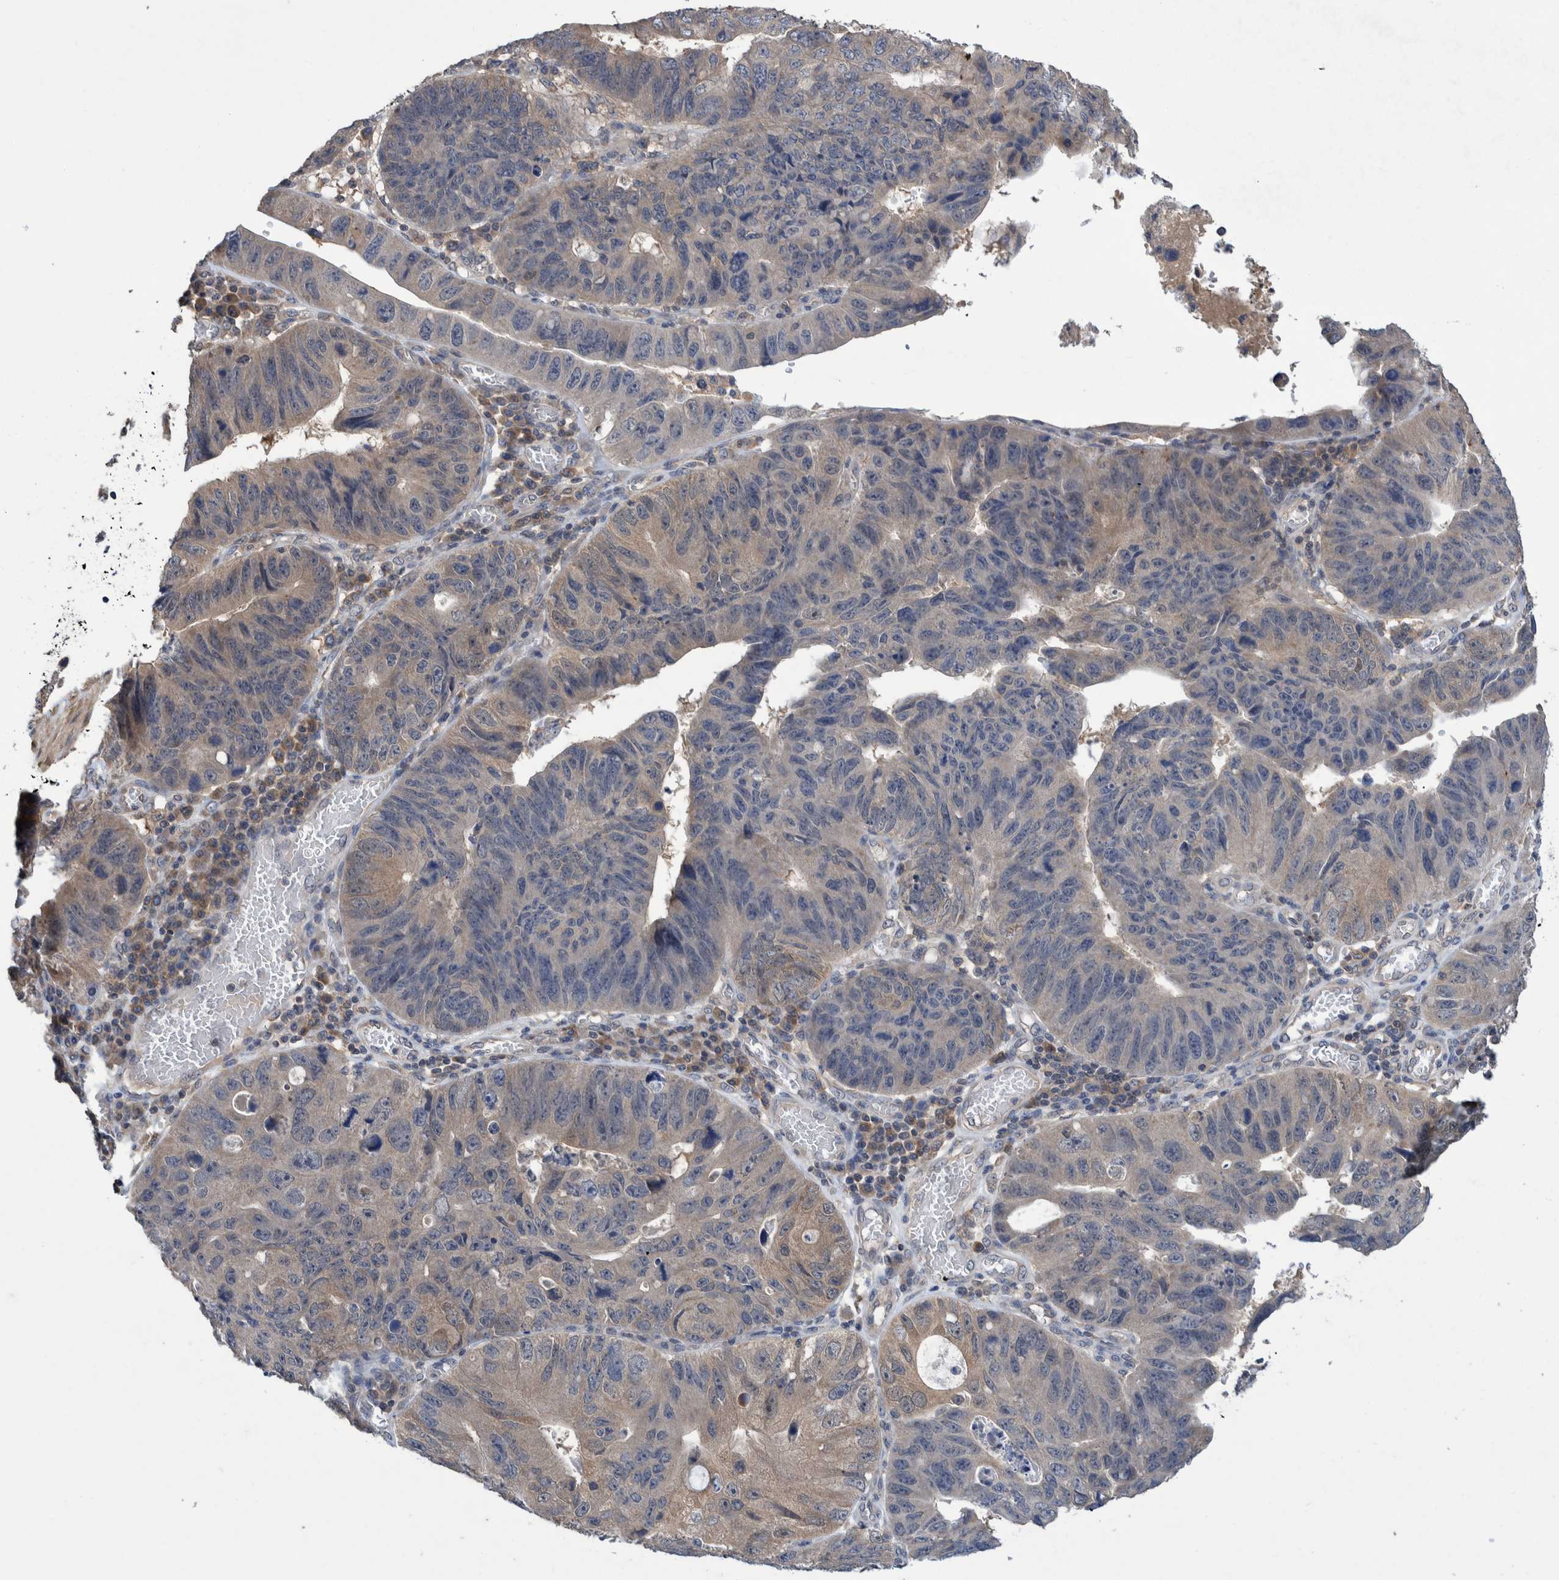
{"staining": {"intensity": "weak", "quantity": "<25%", "location": "cytoplasmic/membranous"}, "tissue": "stomach cancer", "cell_type": "Tumor cells", "image_type": "cancer", "snomed": [{"axis": "morphology", "description": "Adenocarcinoma, NOS"}, {"axis": "topography", "description": "Stomach"}], "caption": "Tumor cells are negative for protein expression in human adenocarcinoma (stomach).", "gene": "PLPBP", "patient": {"sex": "male", "age": 59}}